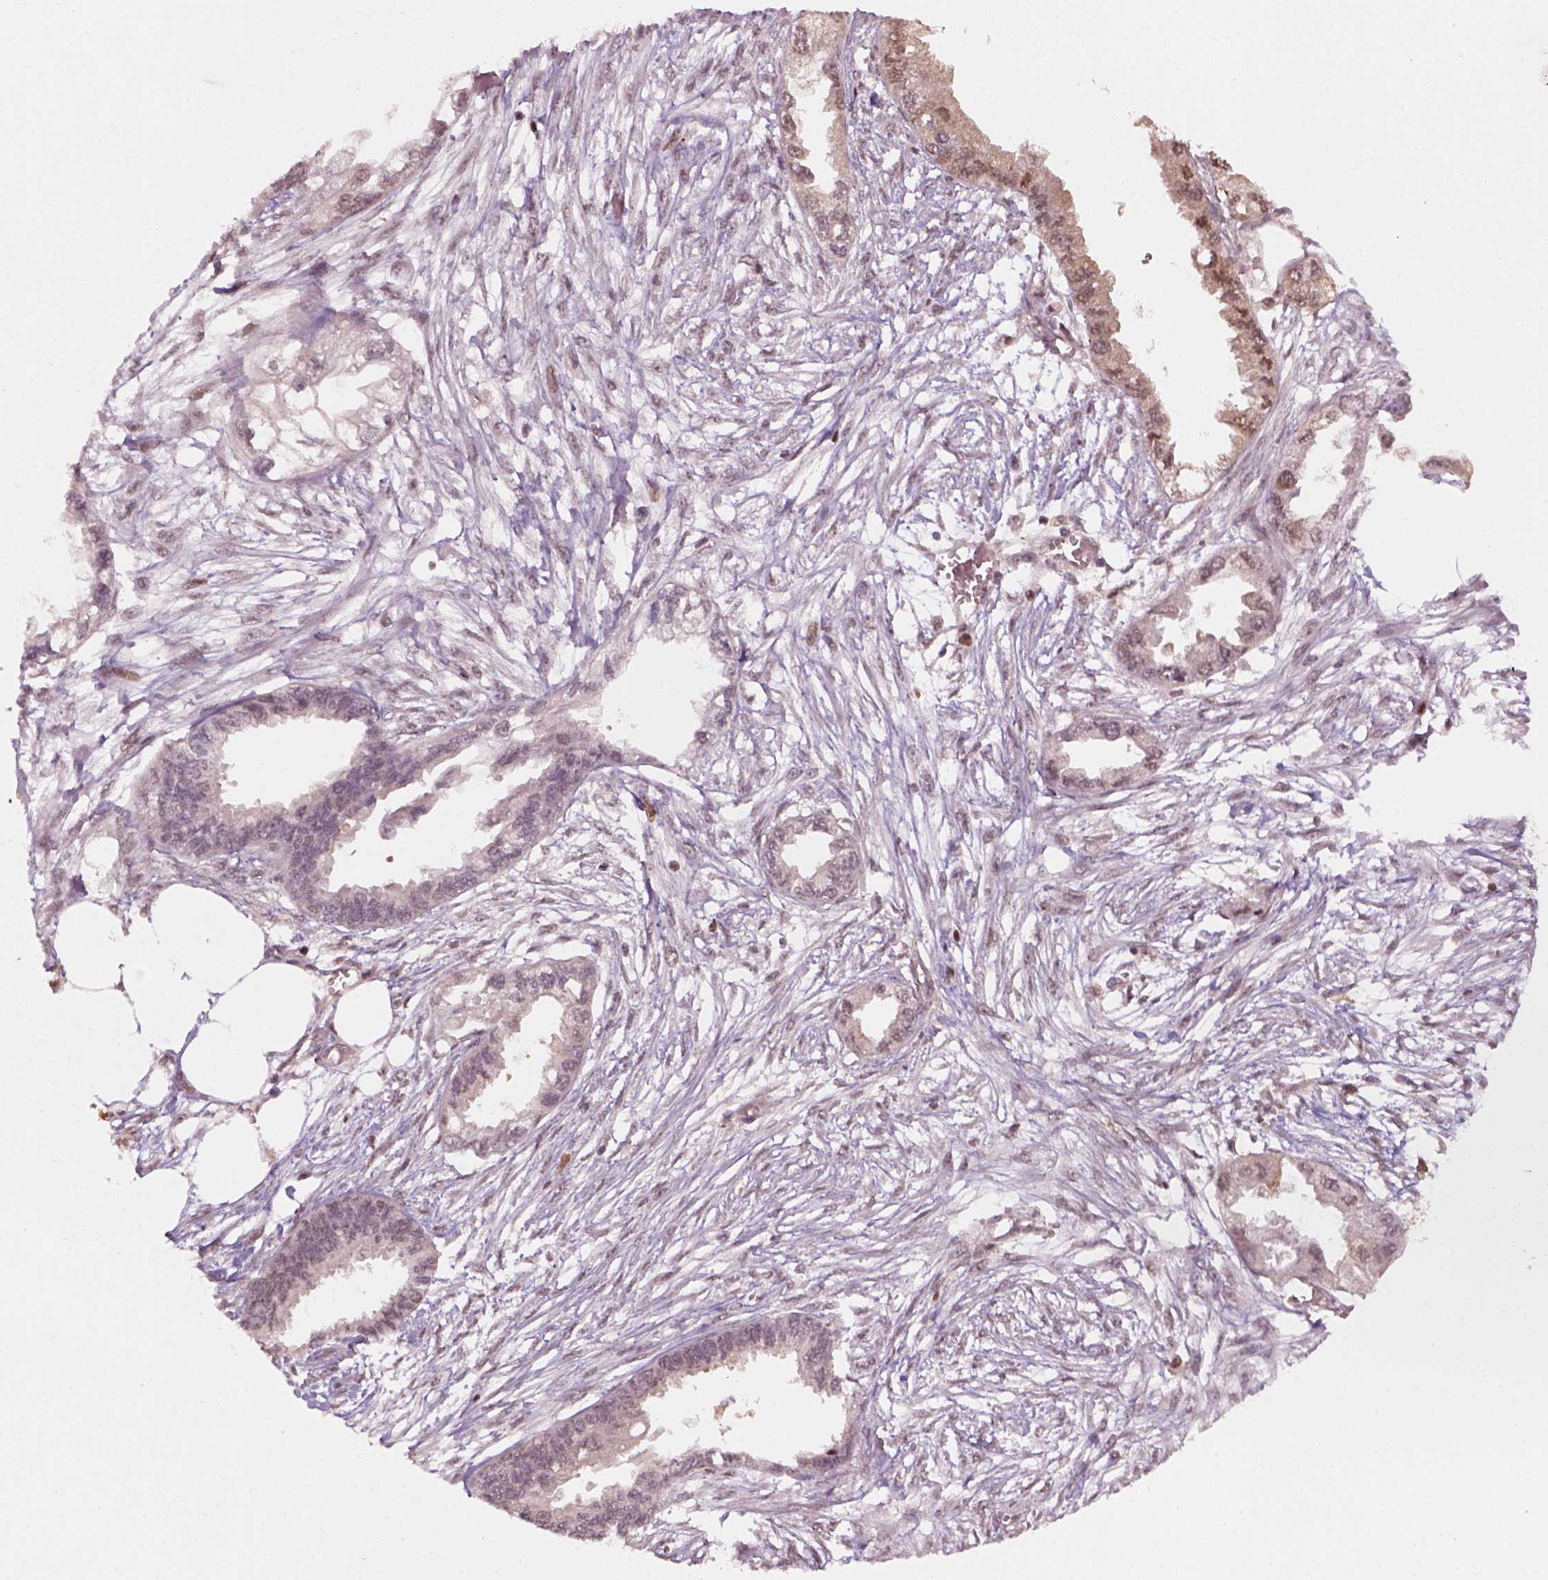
{"staining": {"intensity": "weak", "quantity": "25%-75%", "location": "cytoplasmic/membranous,nuclear"}, "tissue": "endometrial cancer", "cell_type": "Tumor cells", "image_type": "cancer", "snomed": [{"axis": "morphology", "description": "Adenocarcinoma, NOS"}, {"axis": "morphology", "description": "Adenocarcinoma, metastatic, NOS"}, {"axis": "topography", "description": "Adipose tissue"}, {"axis": "topography", "description": "Endometrium"}], "caption": "Human endometrial cancer stained with a protein marker displays weak staining in tumor cells.", "gene": "GOT1", "patient": {"sex": "female", "age": 67}}